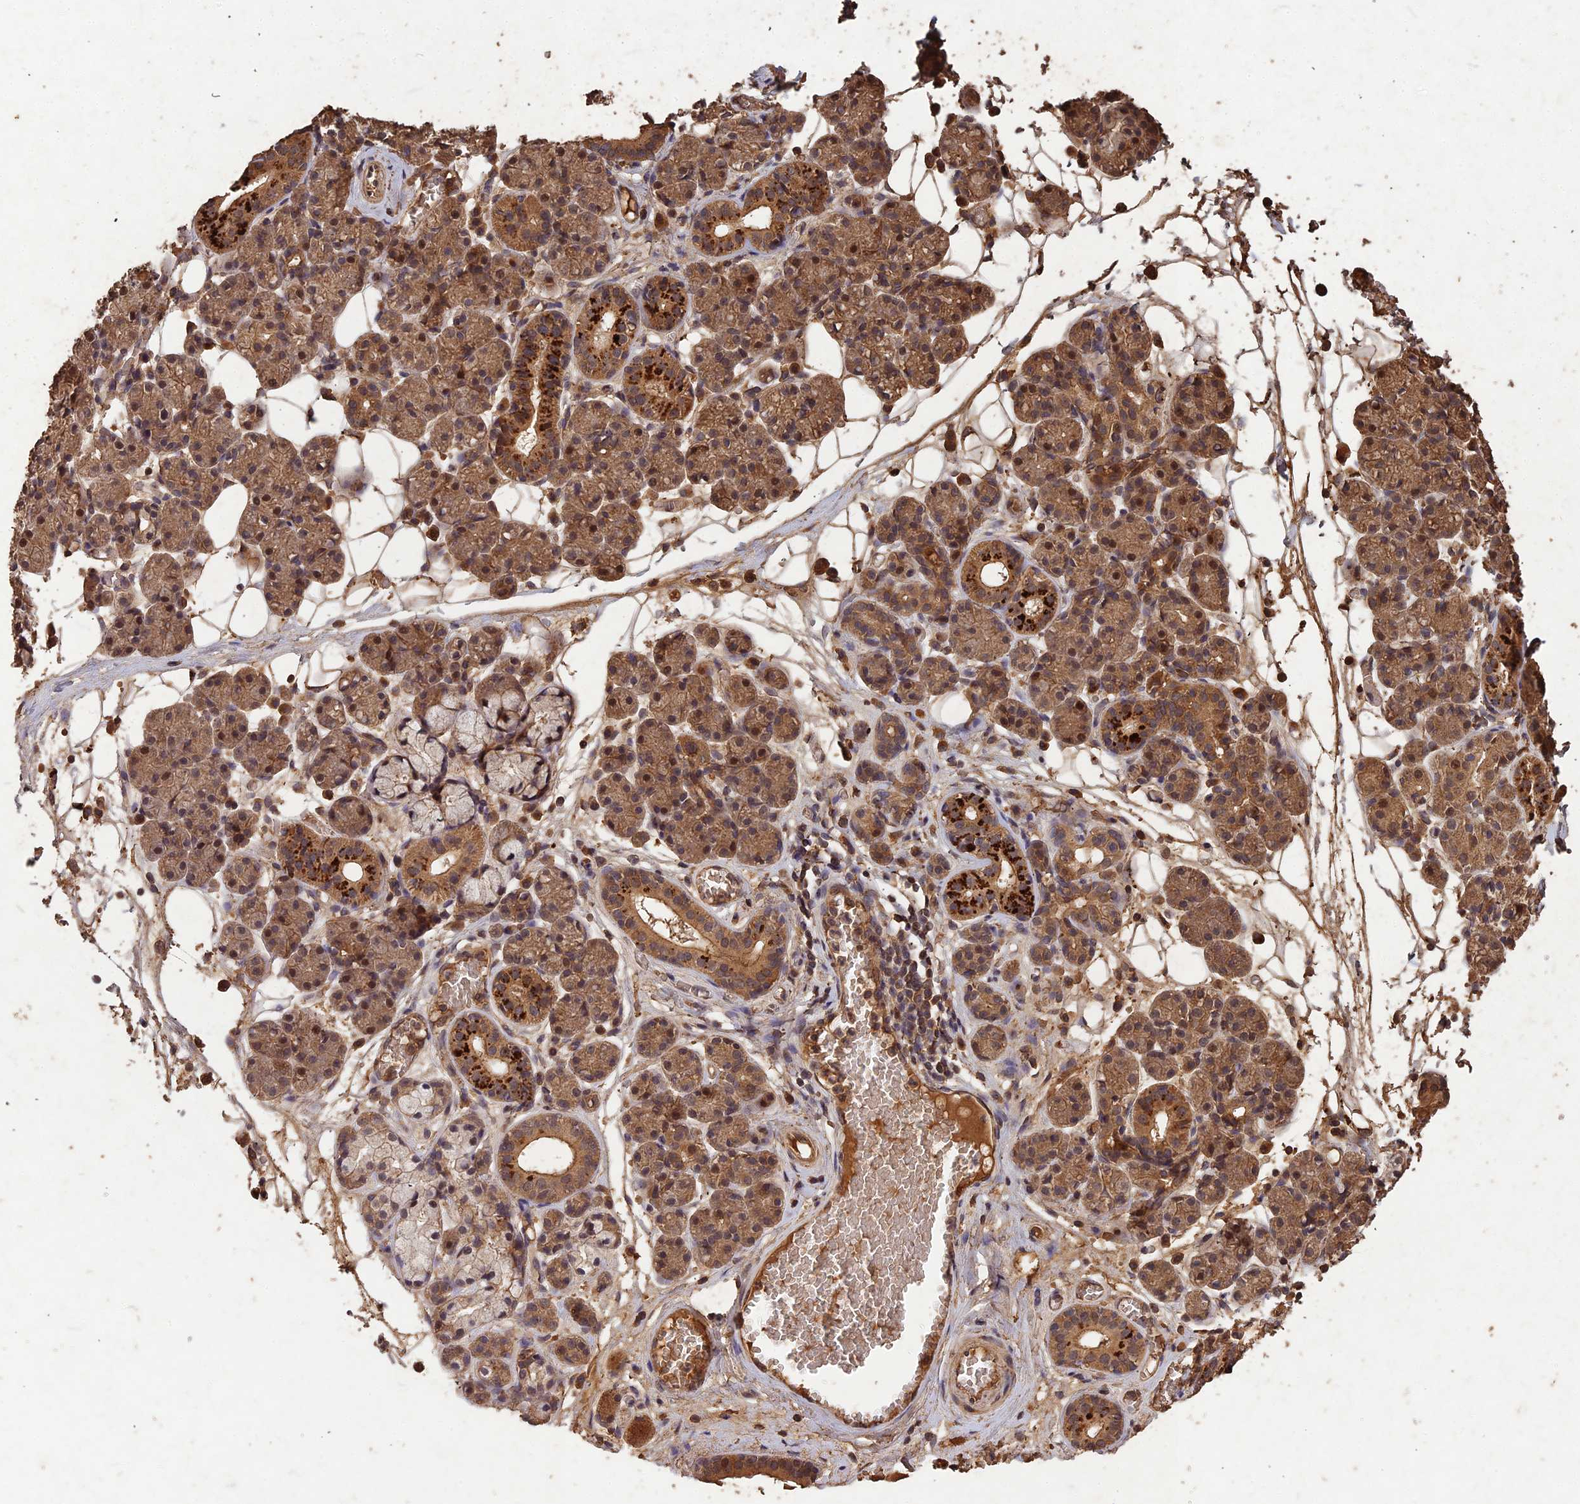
{"staining": {"intensity": "moderate", "quantity": ">75%", "location": "cytoplasmic/membranous,nuclear"}, "tissue": "salivary gland", "cell_type": "Glandular cells", "image_type": "normal", "snomed": [{"axis": "morphology", "description": "Normal tissue, NOS"}, {"axis": "topography", "description": "Salivary gland"}], "caption": "This is a histology image of immunohistochemistry (IHC) staining of benign salivary gland, which shows moderate staining in the cytoplasmic/membranous,nuclear of glandular cells.", "gene": "SYMPK", "patient": {"sex": "male", "age": 63}}